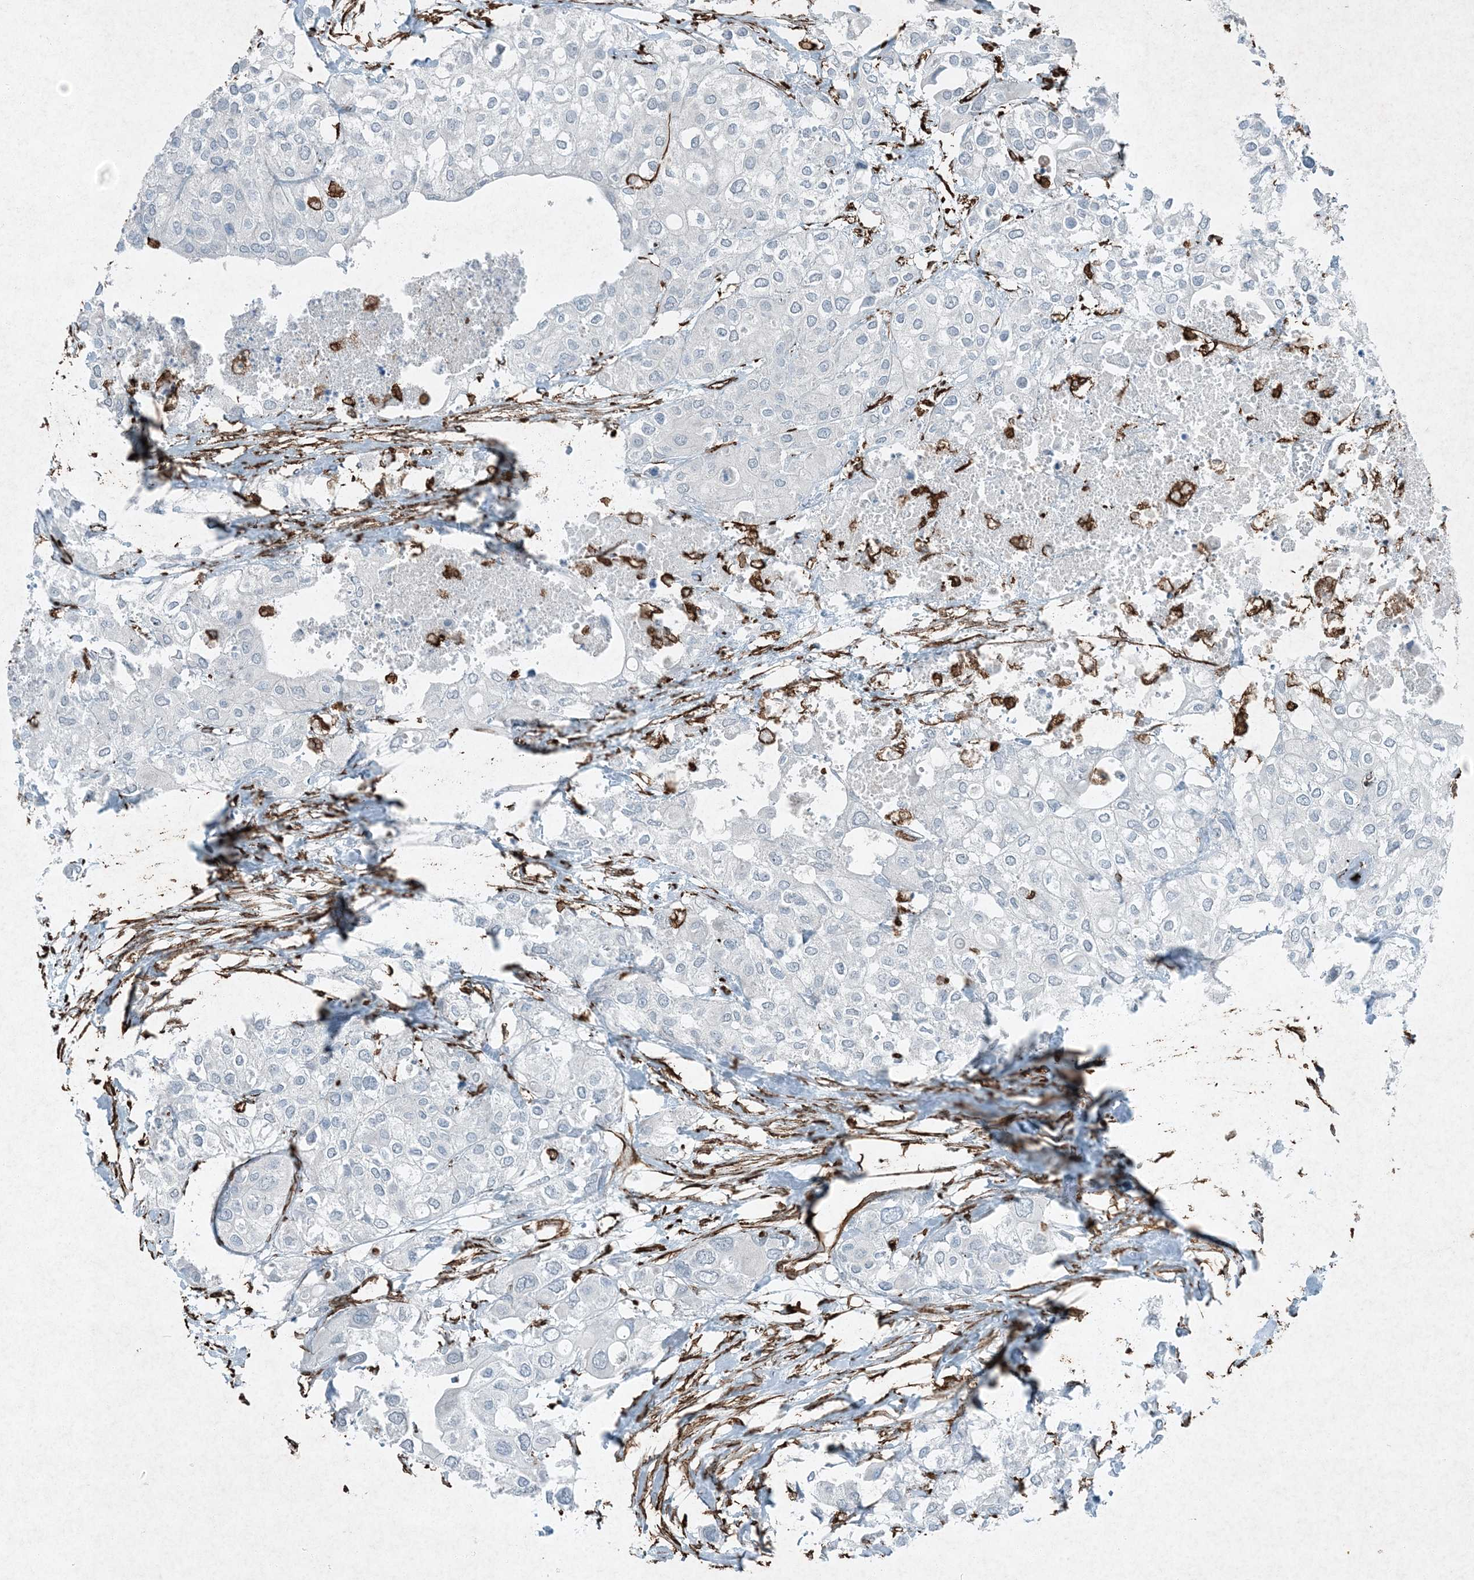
{"staining": {"intensity": "negative", "quantity": "none", "location": "none"}, "tissue": "urothelial cancer", "cell_type": "Tumor cells", "image_type": "cancer", "snomed": [{"axis": "morphology", "description": "Urothelial carcinoma, High grade"}, {"axis": "topography", "description": "Urinary bladder"}], "caption": "A high-resolution micrograph shows immunohistochemistry staining of urothelial cancer, which displays no significant positivity in tumor cells.", "gene": "RYK", "patient": {"sex": "male", "age": 64}}